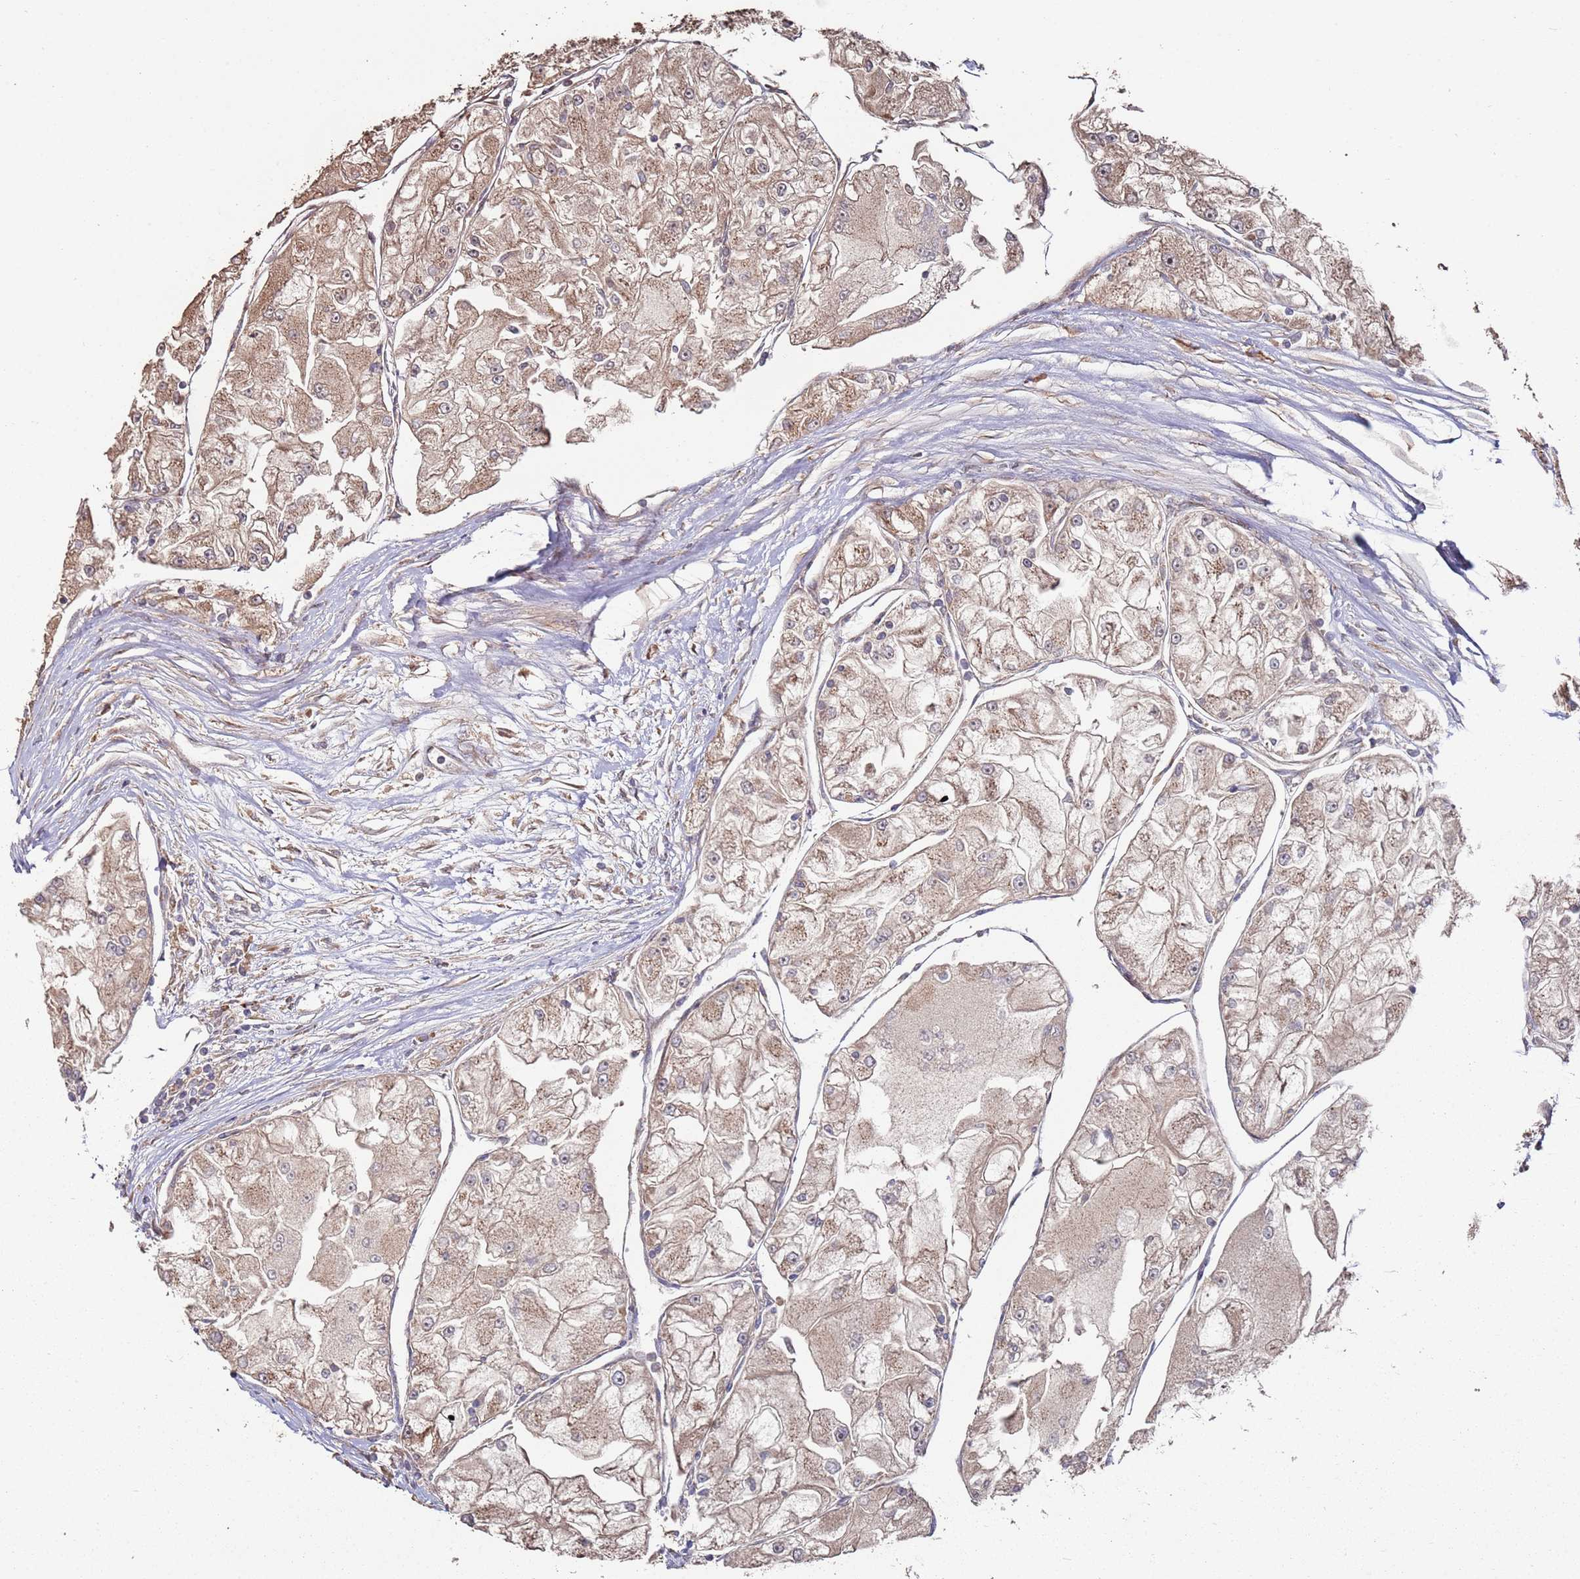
{"staining": {"intensity": "moderate", "quantity": ">75%", "location": "cytoplasmic/membranous"}, "tissue": "renal cancer", "cell_type": "Tumor cells", "image_type": "cancer", "snomed": [{"axis": "morphology", "description": "Adenocarcinoma, NOS"}, {"axis": "topography", "description": "Kidney"}], "caption": "Immunohistochemical staining of human adenocarcinoma (renal) displays medium levels of moderate cytoplasmic/membranous protein positivity in approximately >75% of tumor cells.", "gene": "LACC1", "patient": {"sex": "female", "age": 72}}